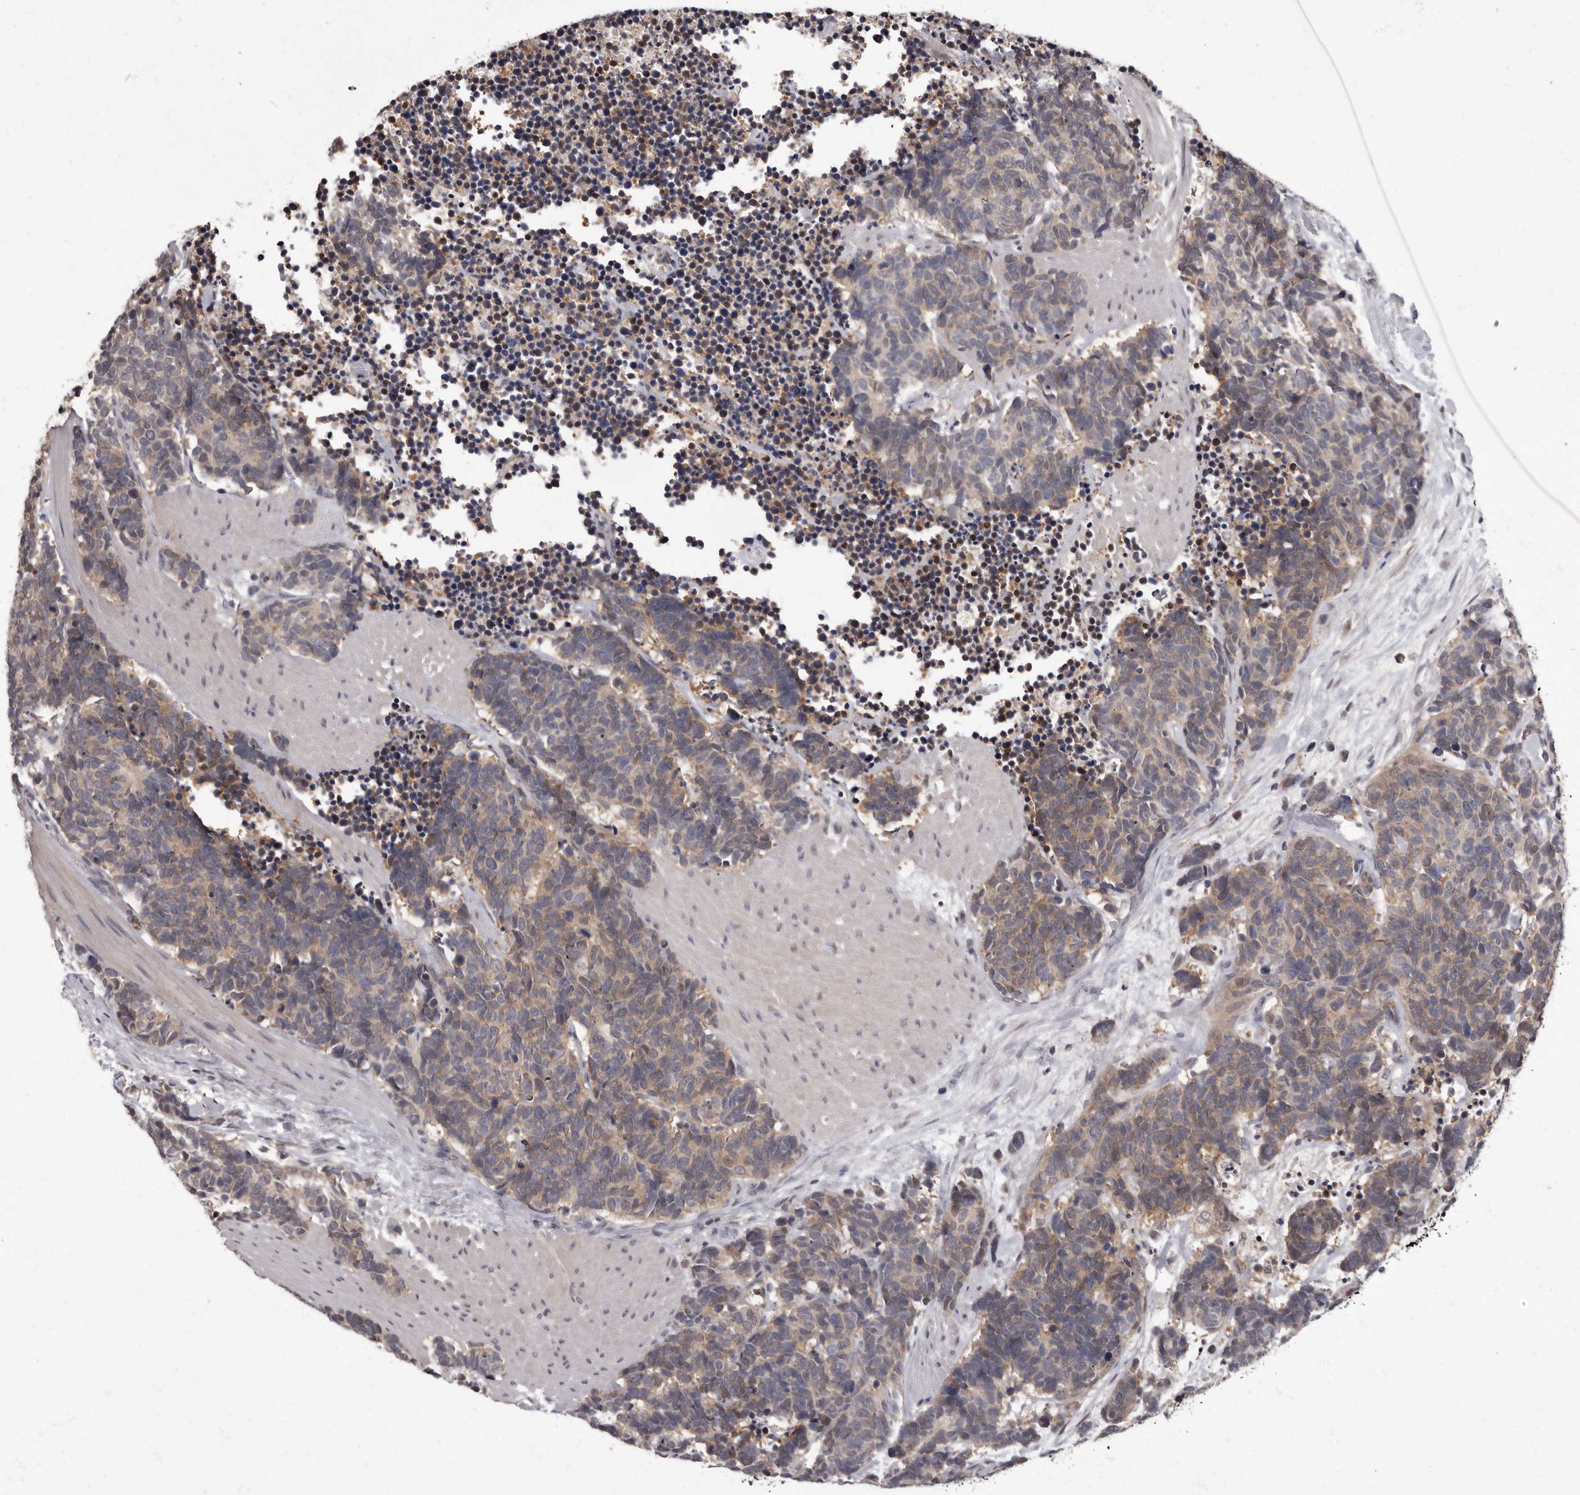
{"staining": {"intensity": "weak", "quantity": "25%-75%", "location": "cytoplasmic/membranous"}, "tissue": "carcinoid", "cell_type": "Tumor cells", "image_type": "cancer", "snomed": [{"axis": "morphology", "description": "Carcinoma, NOS"}, {"axis": "morphology", "description": "Carcinoid, malignant, NOS"}, {"axis": "topography", "description": "Urinary bladder"}], "caption": "High-power microscopy captured an immunohistochemistry (IHC) photomicrograph of carcinoid, revealing weak cytoplasmic/membranous staining in approximately 25%-75% of tumor cells.", "gene": "C1orf50", "patient": {"sex": "male", "age": 57}}